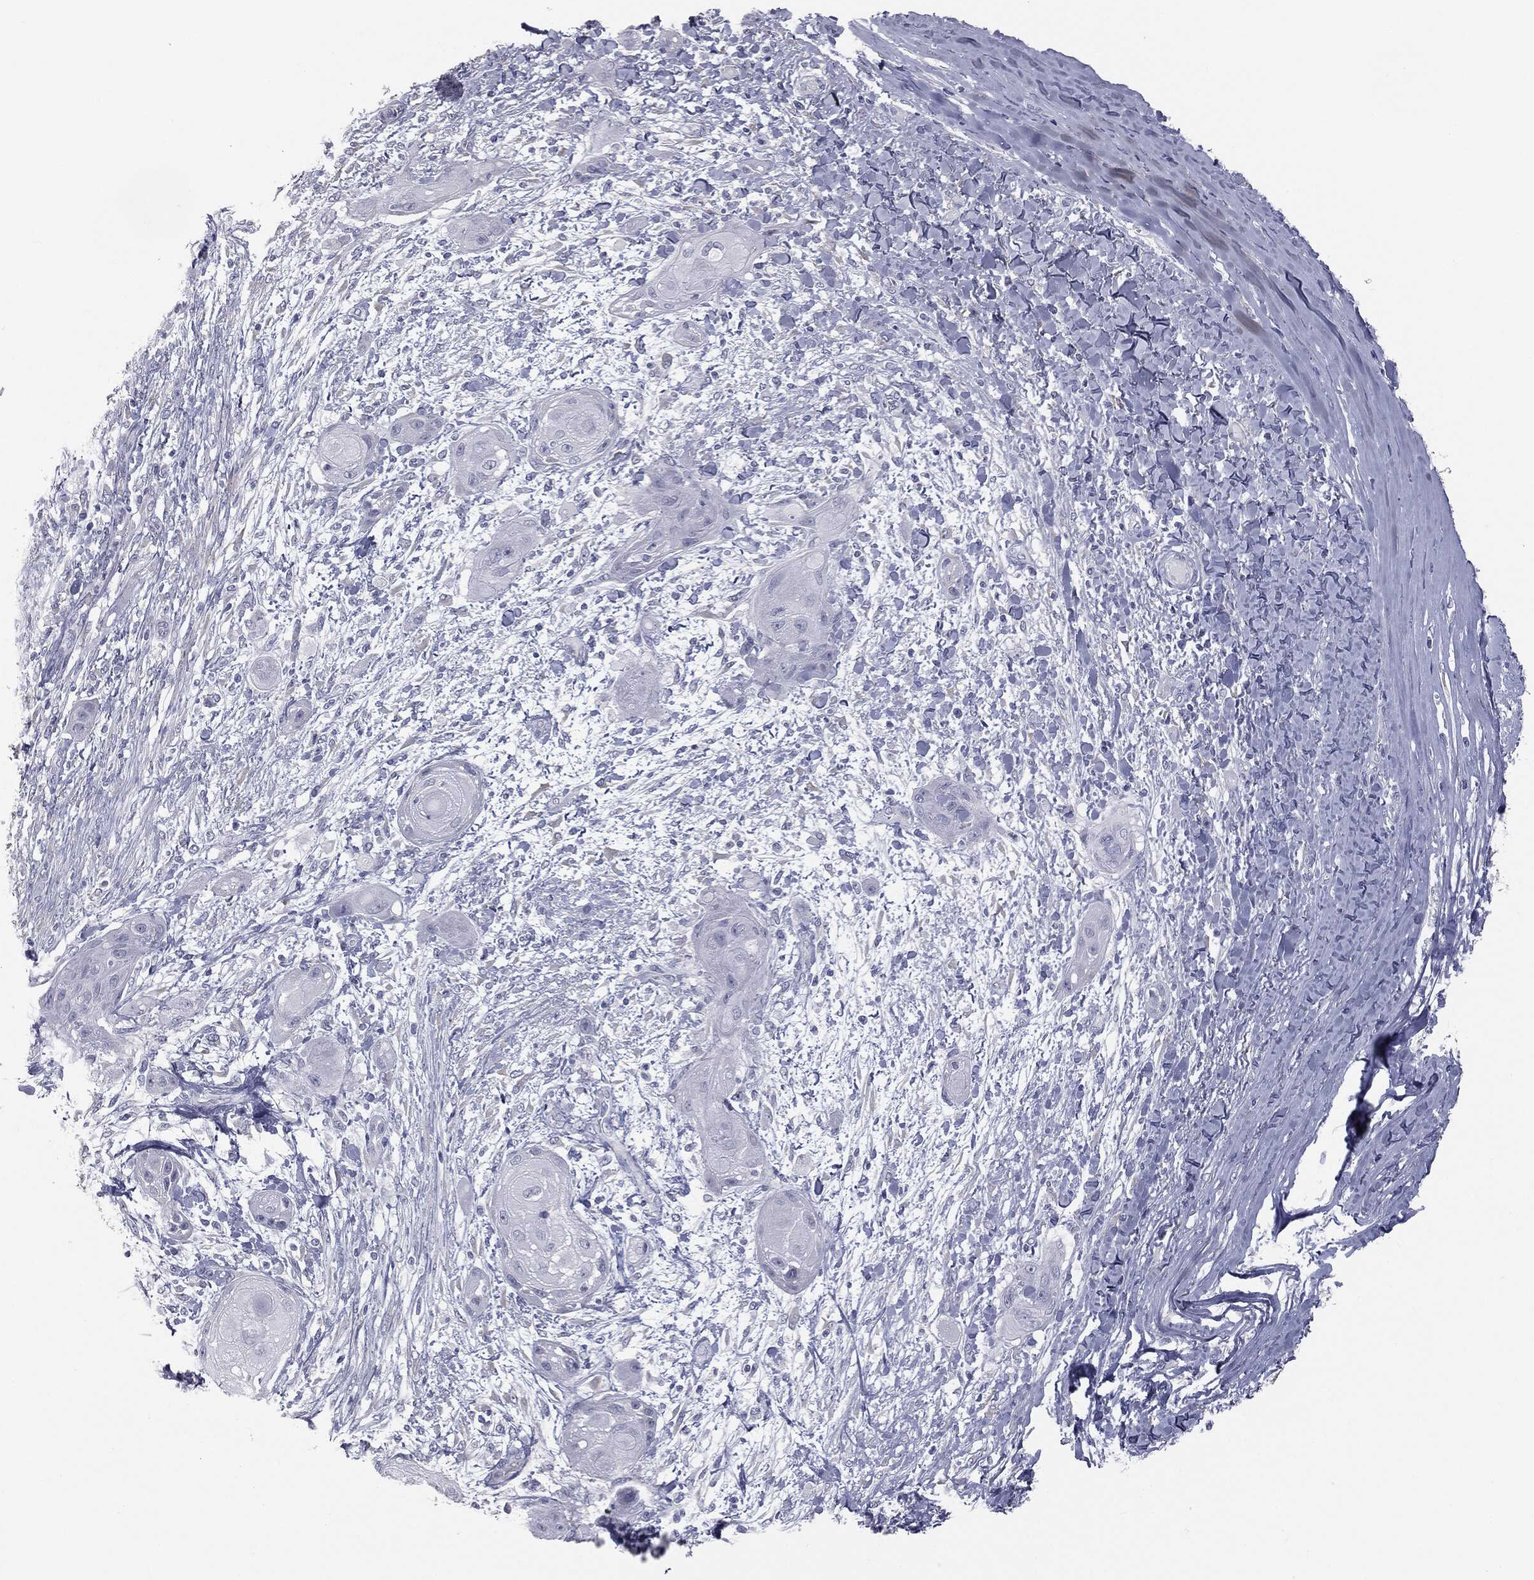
{"staining": {"intensity": "negative", "quantity": "none", "location": "none"}, "tissue": "skin cancer", "cell_type": "Tumor cells", "image_type": "cancer", "snomed": [{"axis": "morphology", "description": "Squamous cell carcinoma, NOS"}, {"axis": "topography", "description": "Skin"}], "caption": "IHC of skin cancer demonstrates no staining in tumor cells.", "gene": "MUC5AC", "patient": {"sex": "male", "age": 62}}